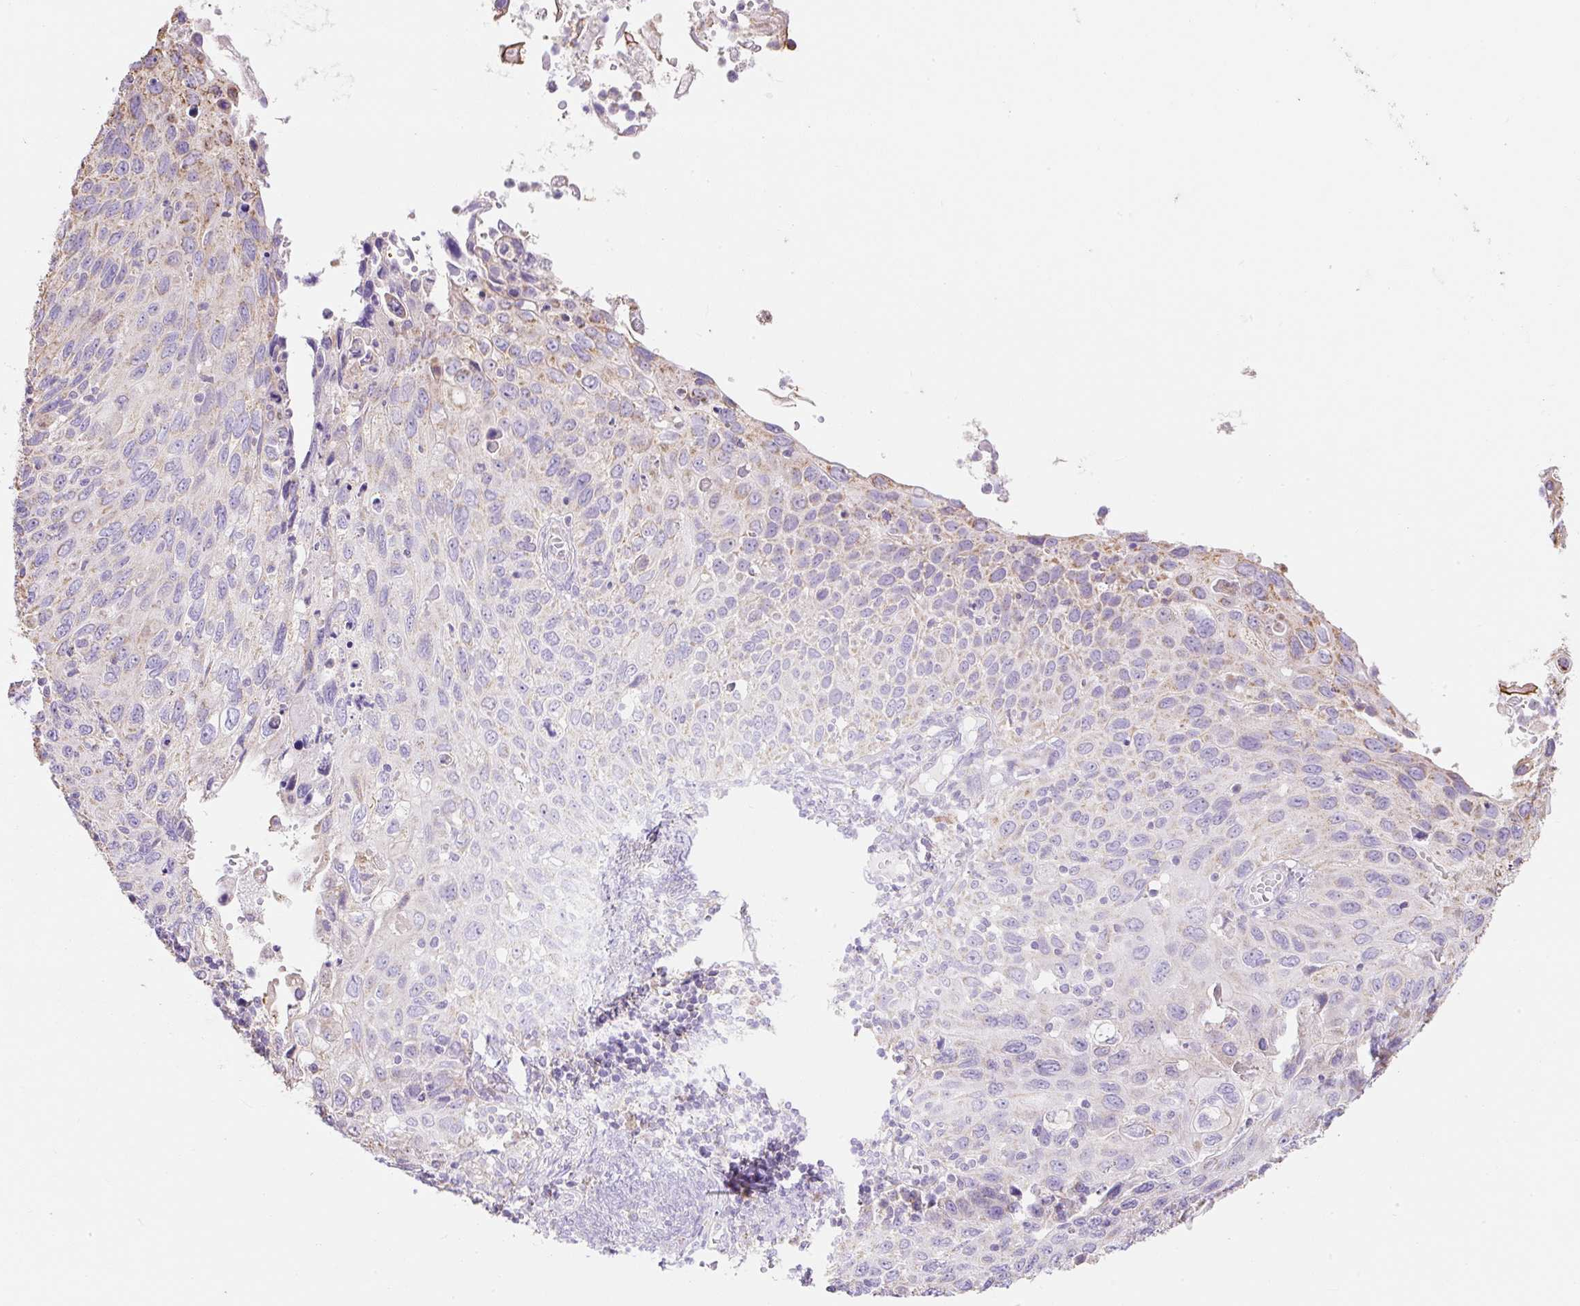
{"staining": {"intensity": "negative", "quantity": "none", "location": "none"}, "tissue": "cervical cancer", "cell_type": "Tumor cells", "image_type": "cancer", "snomed": [{"axis": "morphology", "description": "Squamous cell carcinoma, NOS"}, {"axis": "topography", "description": "Cervix"}], "caption": "Immunohistochemical staining of human cervical cancer (squamous cell carcinoma) displays no significant expression in tumor cells.", "gene": "DHX35", "patient": {"sex": "female", "age": 70}}